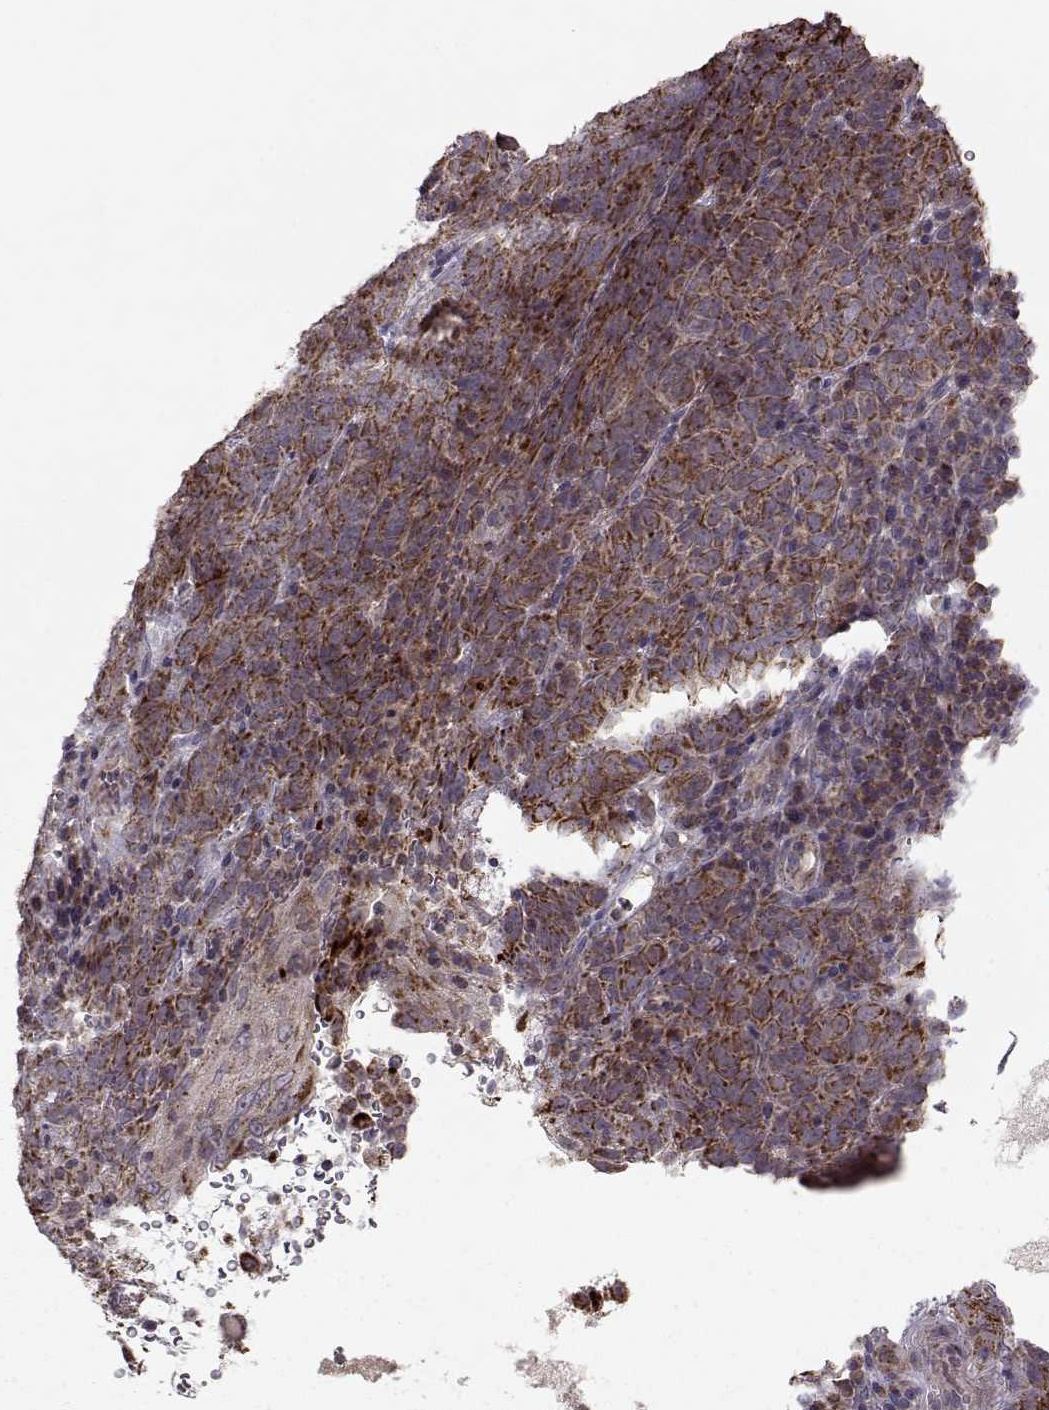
{"staining": {"intensity": "strong", "quantity": ">75%", "location": "cytoplasmic/membranous"}, "tissue": "skin cancer", "cell_type": "Tumor cells", "image_type": "cancer", "snomed": [{"axis": "morphology", "description": "Squamous cell carcinoma, NOS"}, {"axis": "topography", "description": "Skin"}, {"axis": "topography", "description": "Anal"}], "caption": "Immunohistochemistry (IHC) photomicrograph of neoplastic tissue: skin cancer (squamous cell carcinoma) stained using immunohistochemistry shows high levels of strong protein expression localized specifically in the cytoplasmic/membranous of tumor cells, appearing as a cytoplasmic/membranous brown color.", "gene": "CMTM3", "patient": {"sex": "female", "age": 51}}